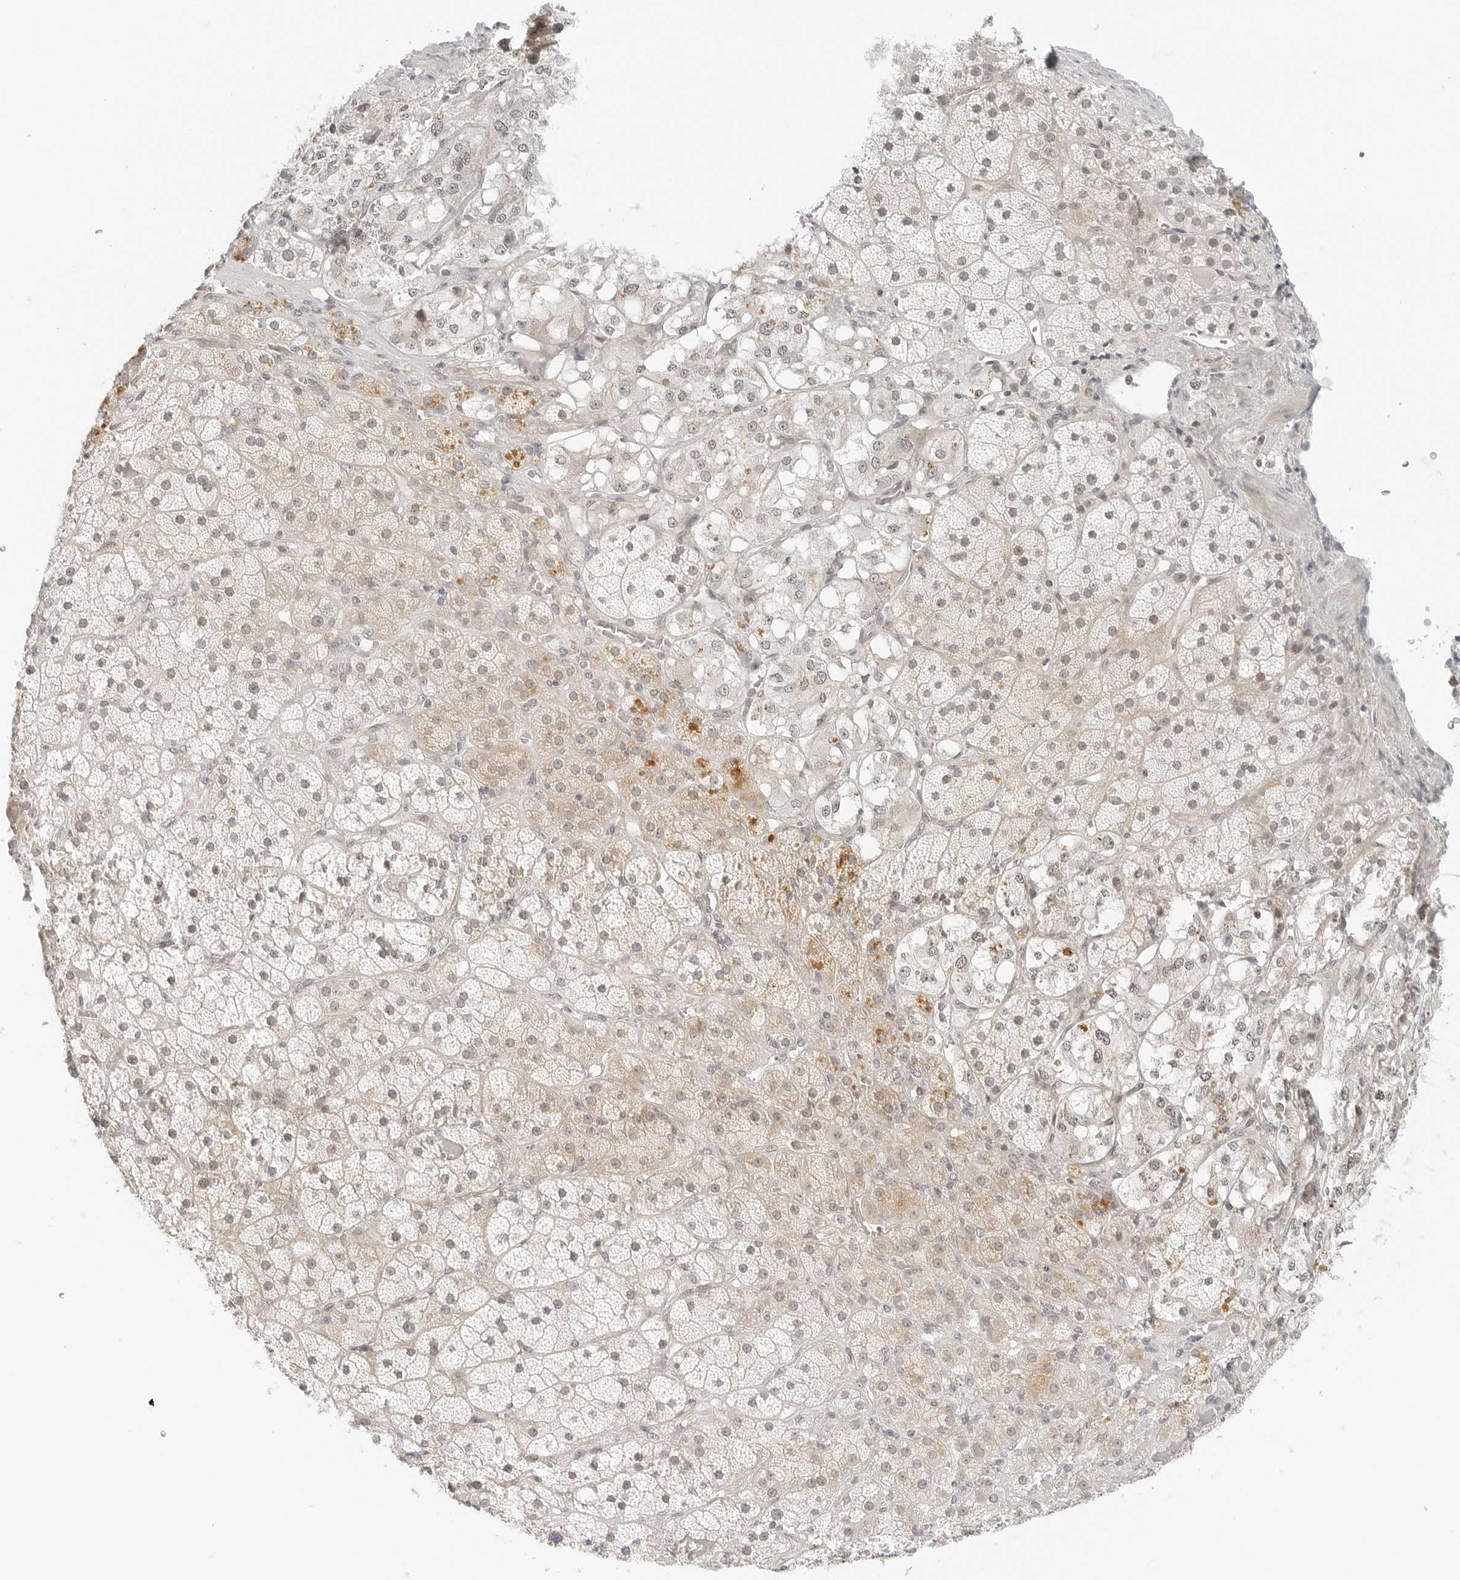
{"staining": {"intensity": "moderate", "quantity": "<25%", "location": "cytoplasmic/membranous,nuclear"}, "tissue": "adrenal gland", "cell_type": "Glandular cells", "image_type": "normal", "snomed": [{"axis": "morphology", "description": "Normal tissue, NOS"}, {"axis": "topography", "description": "Adrenal gland"}], "caption": "Benign adrenal gland was stained to show a protein in brown. There is low levels of moderate cytoplasmic/membranous,nuclear staining in about <25% of glandular cells. The protein is stained brown, and the nuclei are stained in blue (DAB IHC with brightfield microscopy, high magnification).", "gene": "NEO1", "patient": {"sex": "male", "age": 57}}